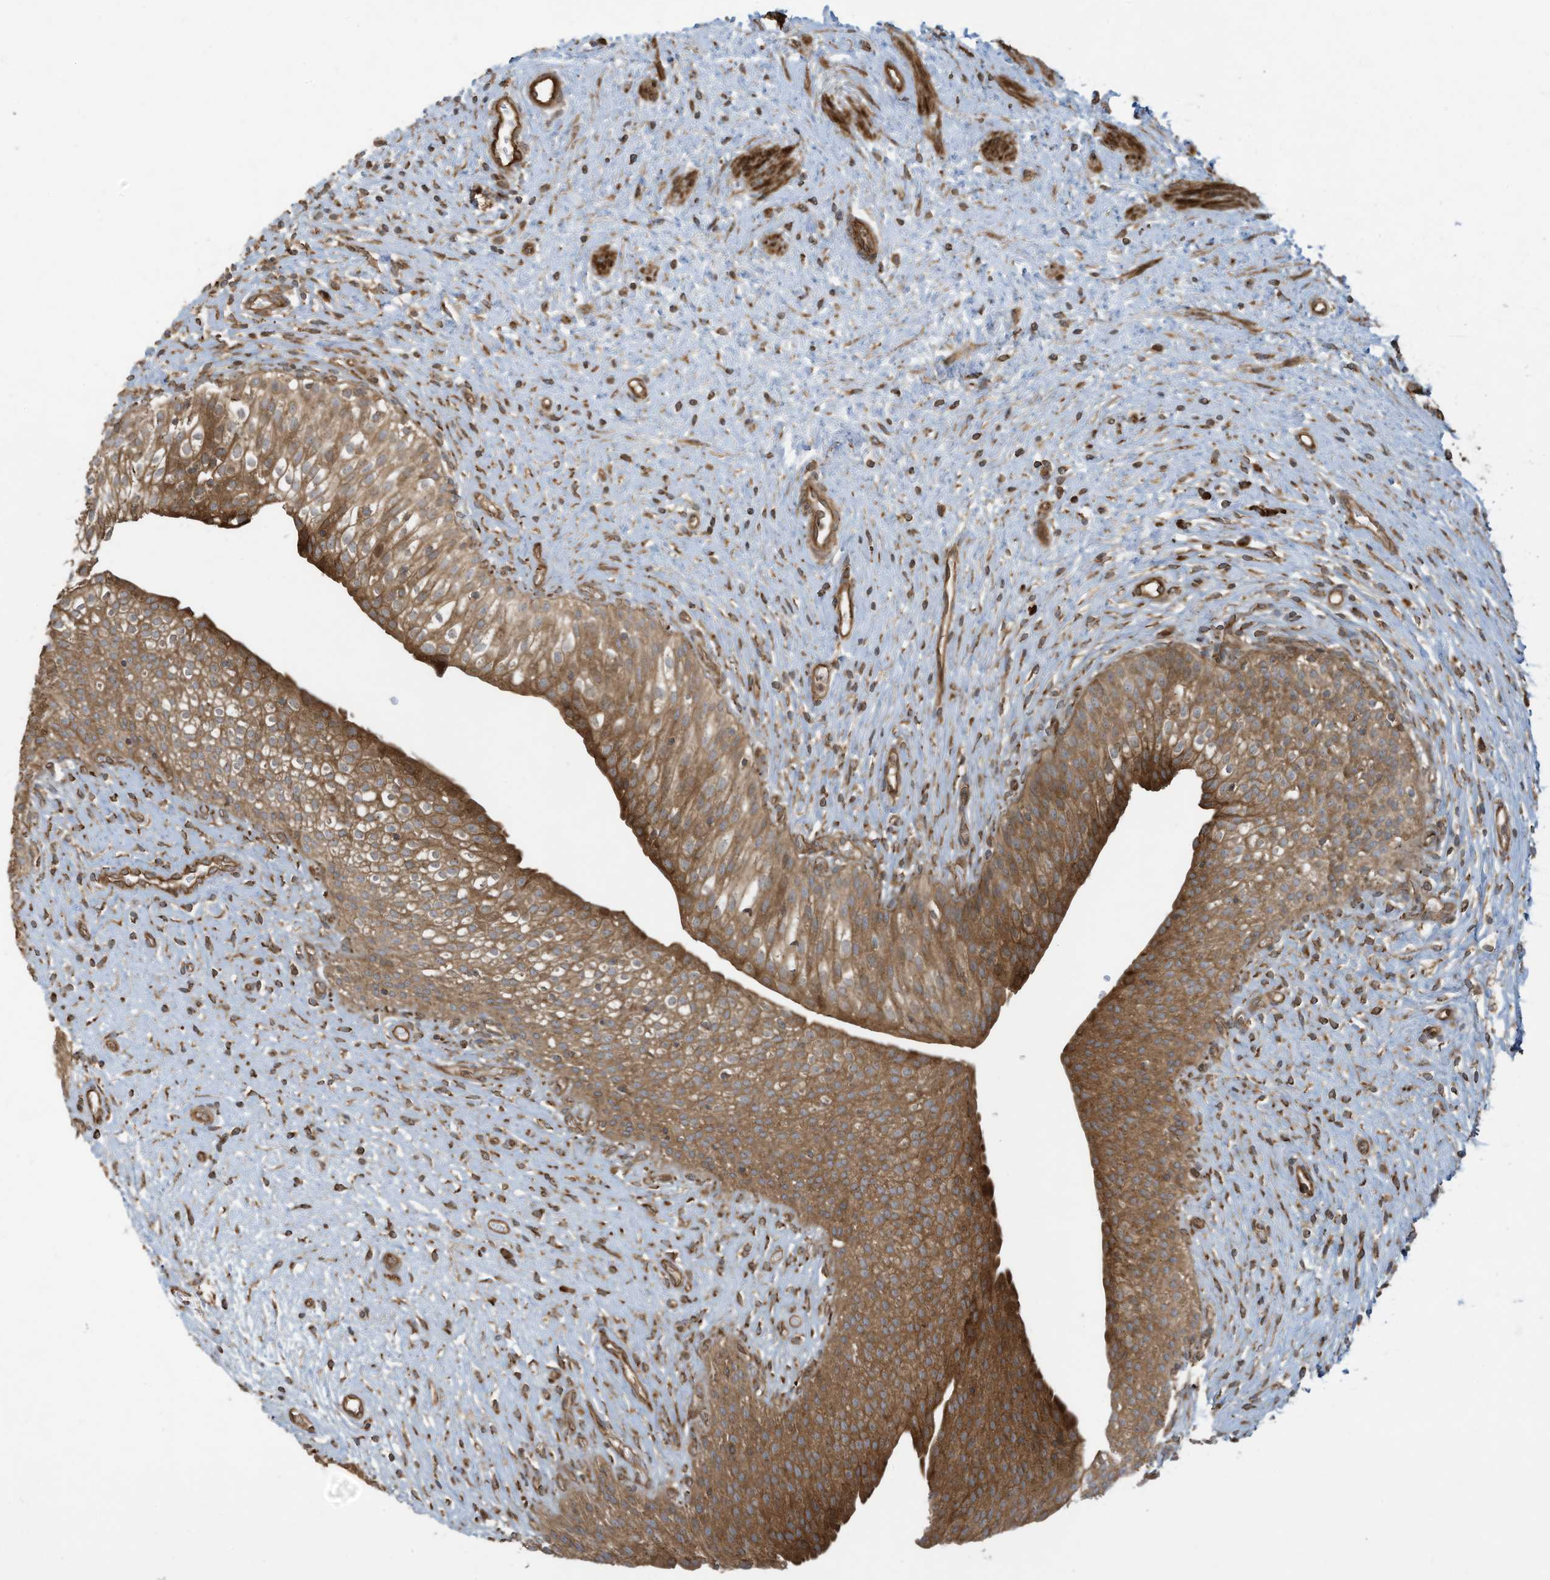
{"staining": {"intensity": "moderate", "quantity": ">75%", "location": "cytoplasmic/membranous"}, "tissue": "urinary bladder", "cell_type": "Urothelial cells", "image_type": "normal", "snomed": [{"axis": "morphology", "description": "Normal tissue, NOS"}, {"axis": "topography", "description": "Urinary bladder"}], "caption": "Immunohistochemical staining of unremarkable urinary bladder exhibits moderate cytoplasmic/membranous protein staining in approximately >75% of urothelial cells.", "gene": "DDIT4", "patient": {"sex": "male", "age": 1}}